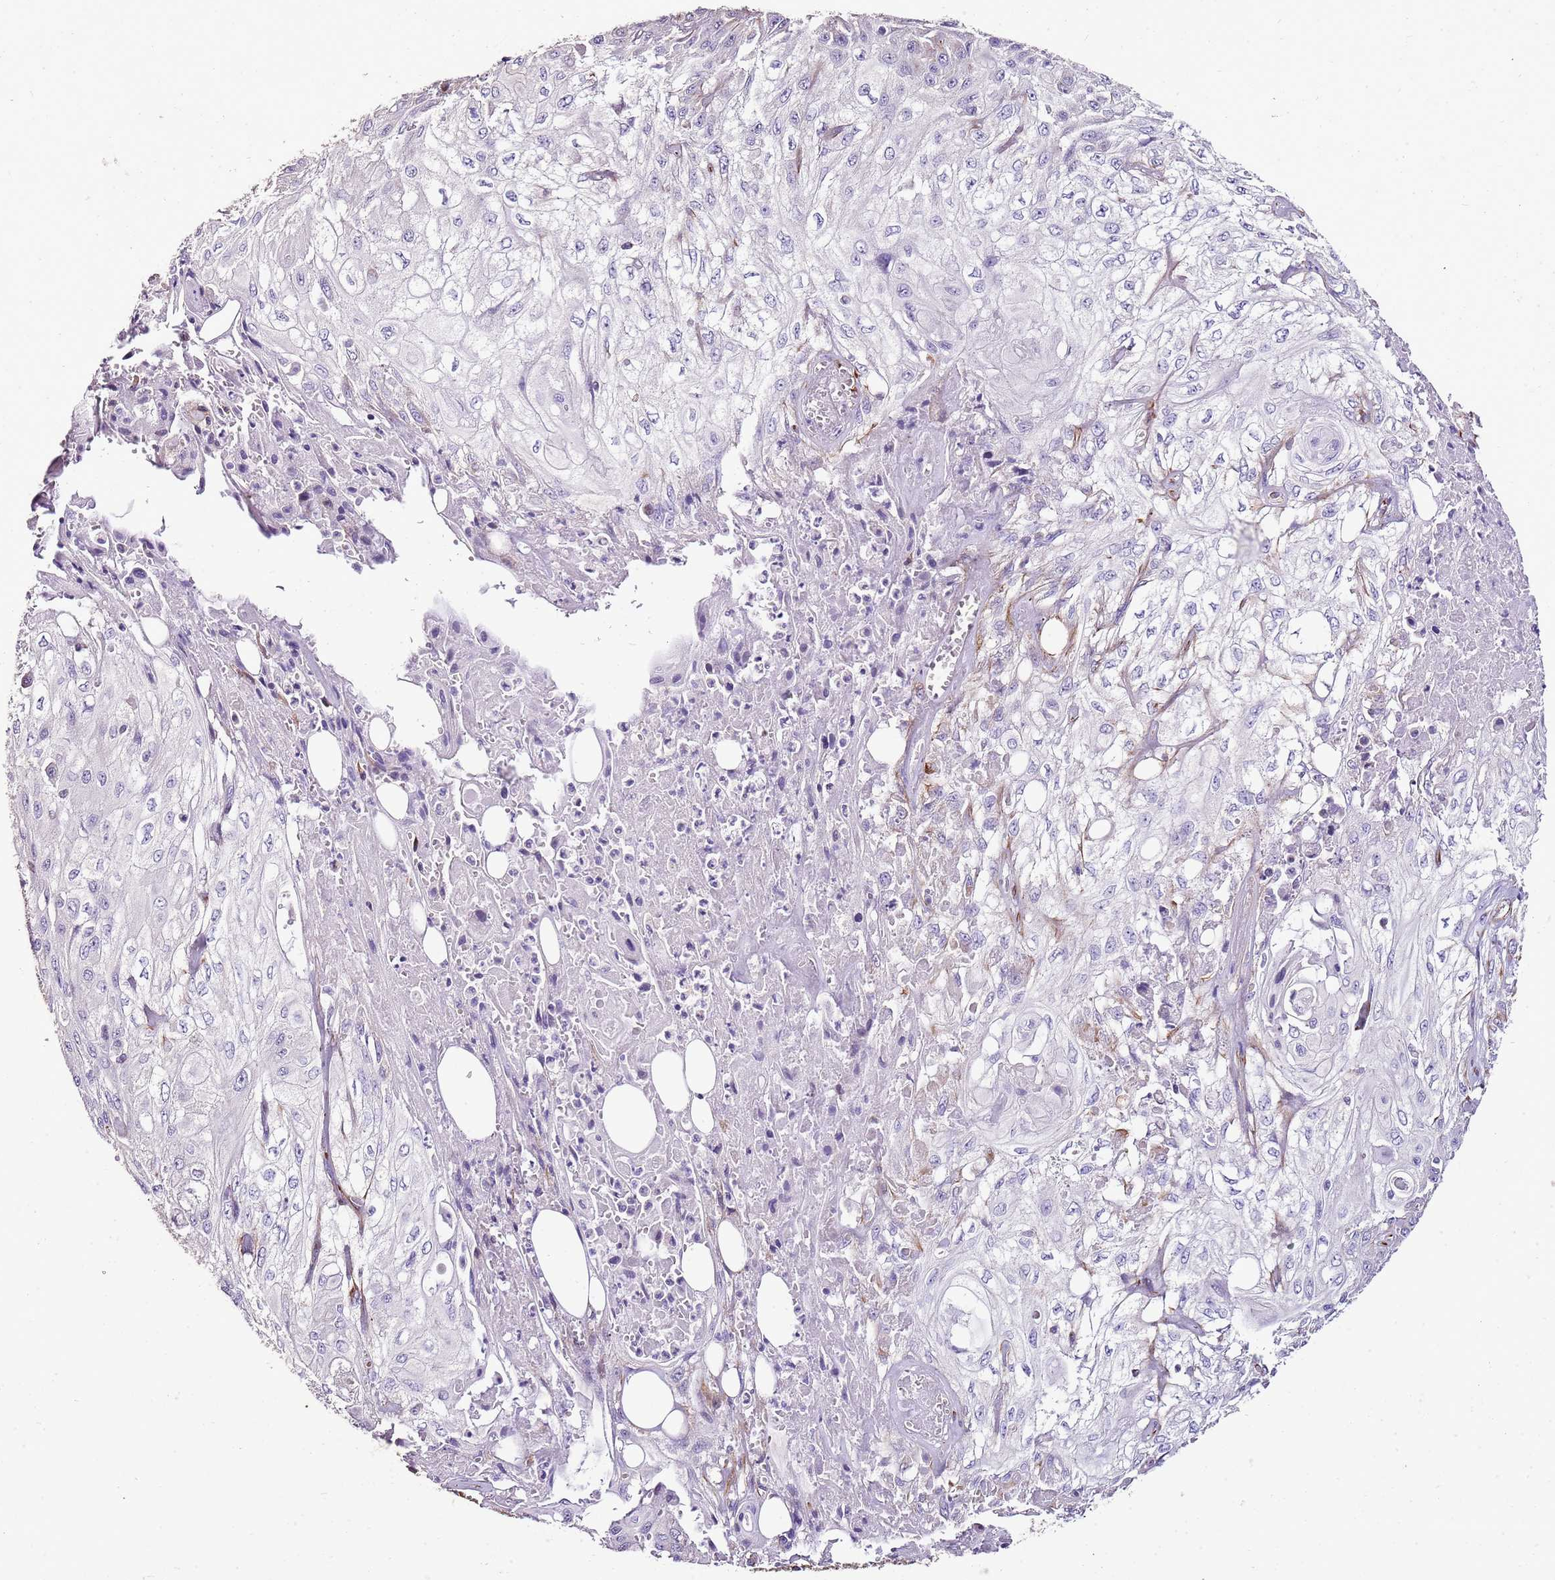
{"staining": {"intensity": "negative", "quantity": "none", "location": "none"}, "tissue": "skin cancer", "cell_type": "Tumor cells", "image_type": "cancer", "snomed": [{"axis": "morphology", "description": "Squamous cell carcinoma, NOS"}, {"axis": "morphology", "description": "Squamous cell carcinoma, metastatic, NOS"}, {"axis": "topography", "description": "Skin"}, {"axis": "topography", "description": "Lymph node"}], "caption": "Skin squamous cell carcinoma stained for a protein using immunohistochemistry (IHC) exhibits no positivity tumor cells.", "gene": "ZNF786", "patient": {"sex": "male", "age": 75}}